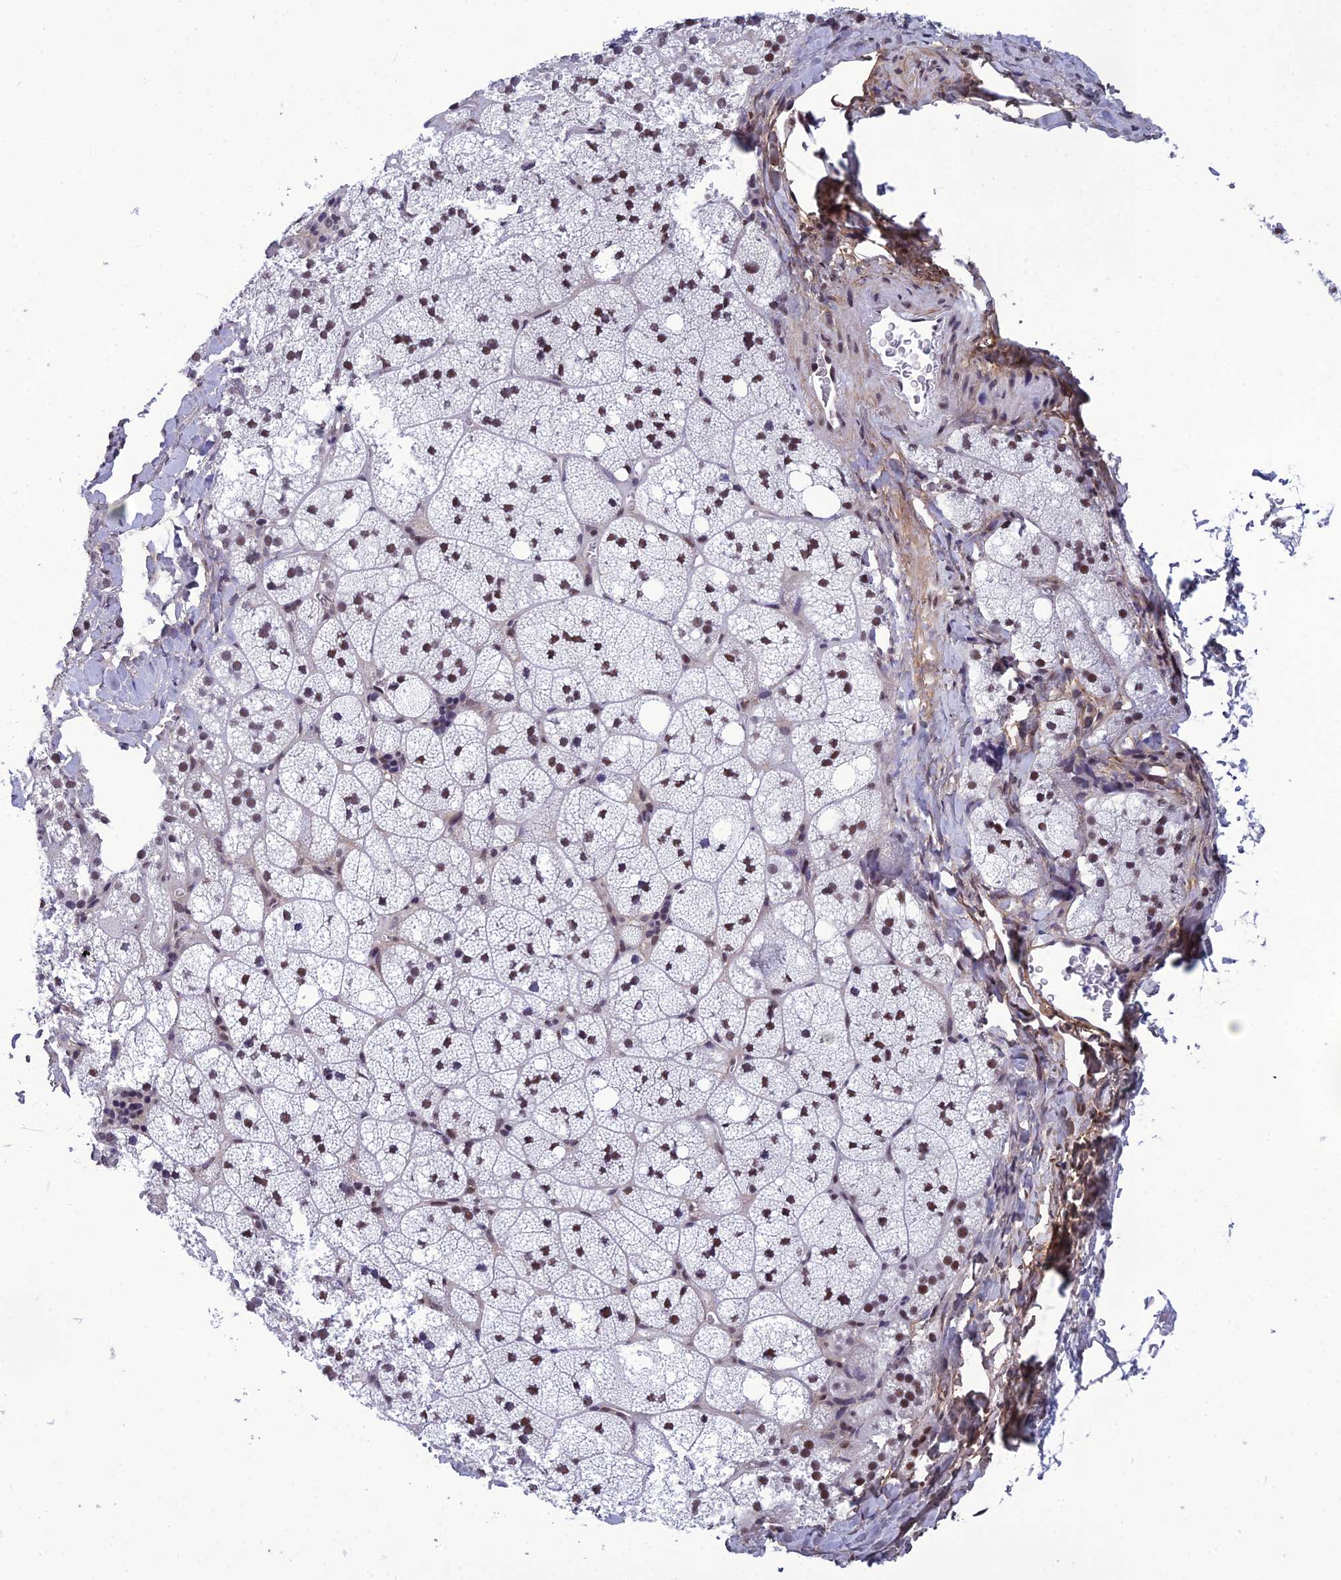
{"staining": {"intensity": "moderate", "quantity": "25%-75%", "location": "nuclear"}, "tissue": "adrenal gland", "cell_type": "Glandular cells", "image_type": "normal", "snomed": [{"axis": "morphology", "description": "Normal tissue, NOS"}, {"axis": "topography", "description": "Adrenal gland"}], "caption": "Brown immunohistochemical staining in normal adrenal gland exhibits moderate nuclear expression in approximately 25%-75% of glandular cells.", "gene": "RSRC1", "patient": {"sex": "male", "age": 61}}